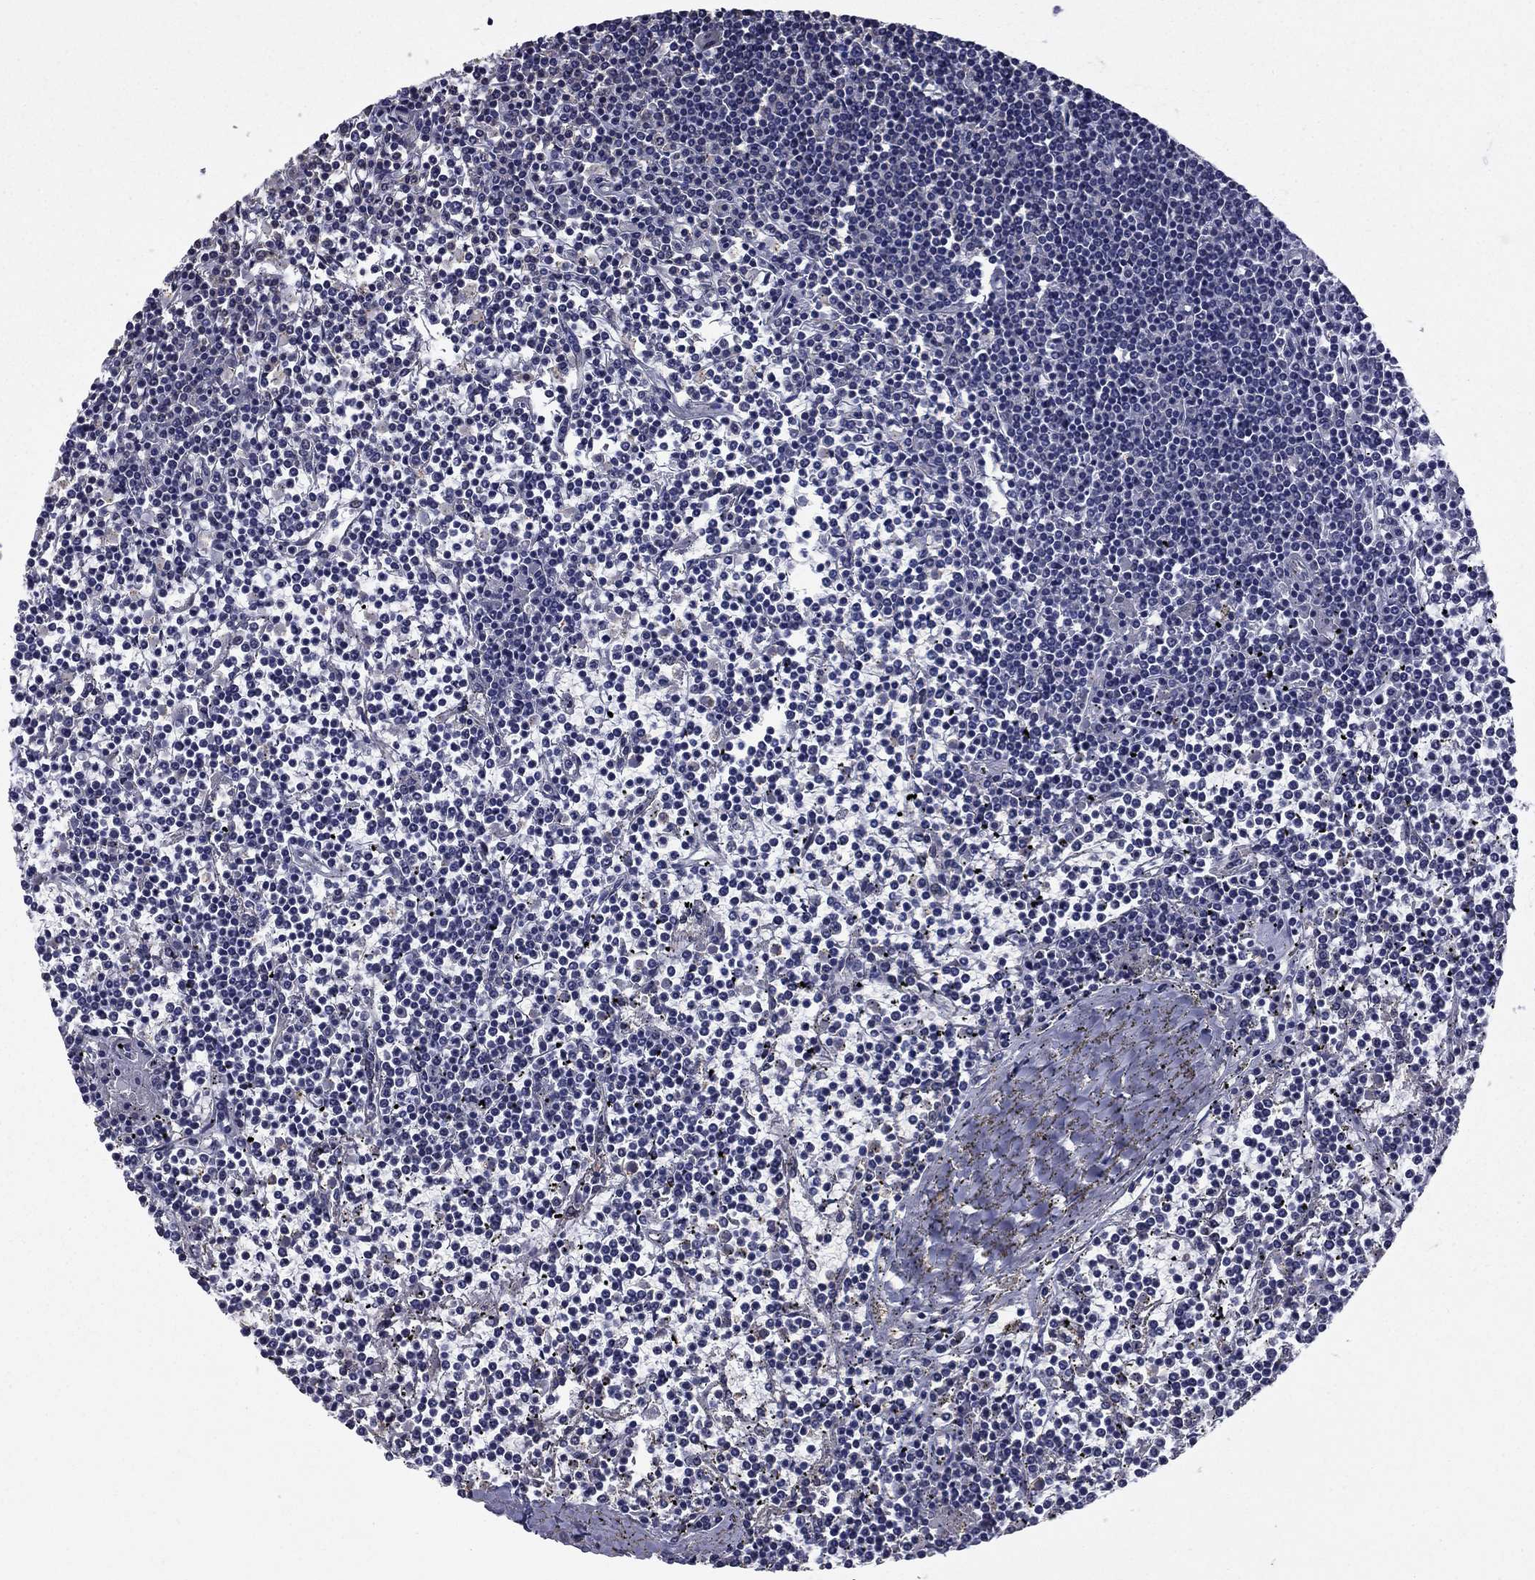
{"staining": {"intensity": "negative", "quantity": "none", "location": "none"}, "tissue": "lymphoma", "cell_type": "Tumor cells", "image_type": "cancer", "snomed": [{"axis": "morphology", "description": "Malignant lymphoma, non-Hodgkin's type, Low grade"}, {"axis": "topography", "description": "Spleen"}], "caption": "IHC photomicrograph of low-grade malignant lymphoma, non-Hodgkin's type stained for a protein (brown), which demonstrates no positivity in tumor cells.", "gene": "MFAP3L", "patient": {"sex": "female", "age": 19}}